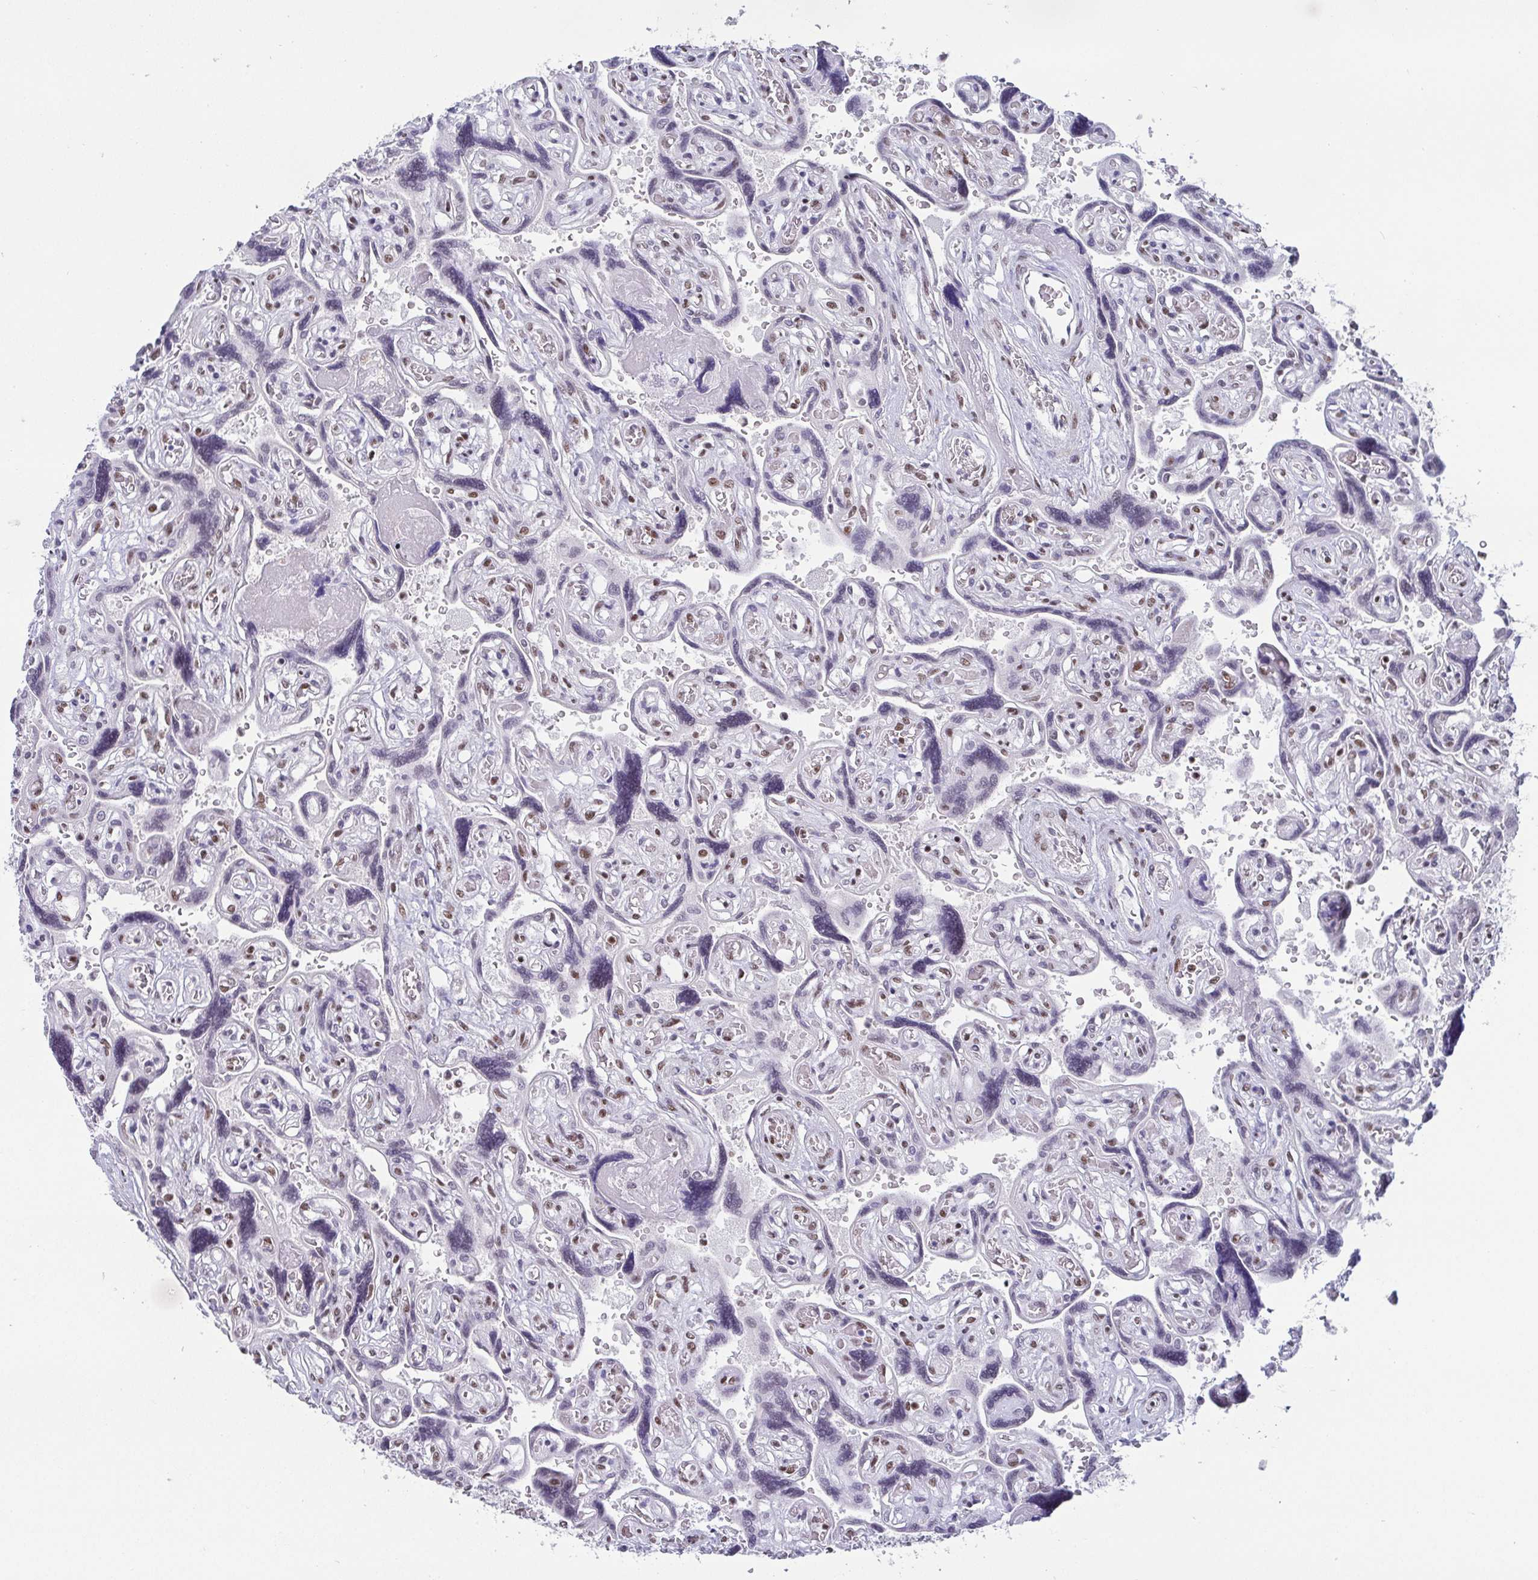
{"staining": {"intensity": "weak", "quantity": ">75%", "location": "nuclear"}, "tissue": "placenta", "cell_type": "Decidual cells", "image_type": "normal", "snomed": [{"axis": "morphology", "description": "Normal tissue, NOS"}, {"axis": "topography", "description": "Placenta"}], "caption": "DAB (3,3'-diaminobenzidine) immunohistochemical staining of normal placenta demonstrates weak nuclear protein positivity in approximately >75% of decidual cells.", "gene": "CTCF", "patient": {"sex": "female", "age": 32}}